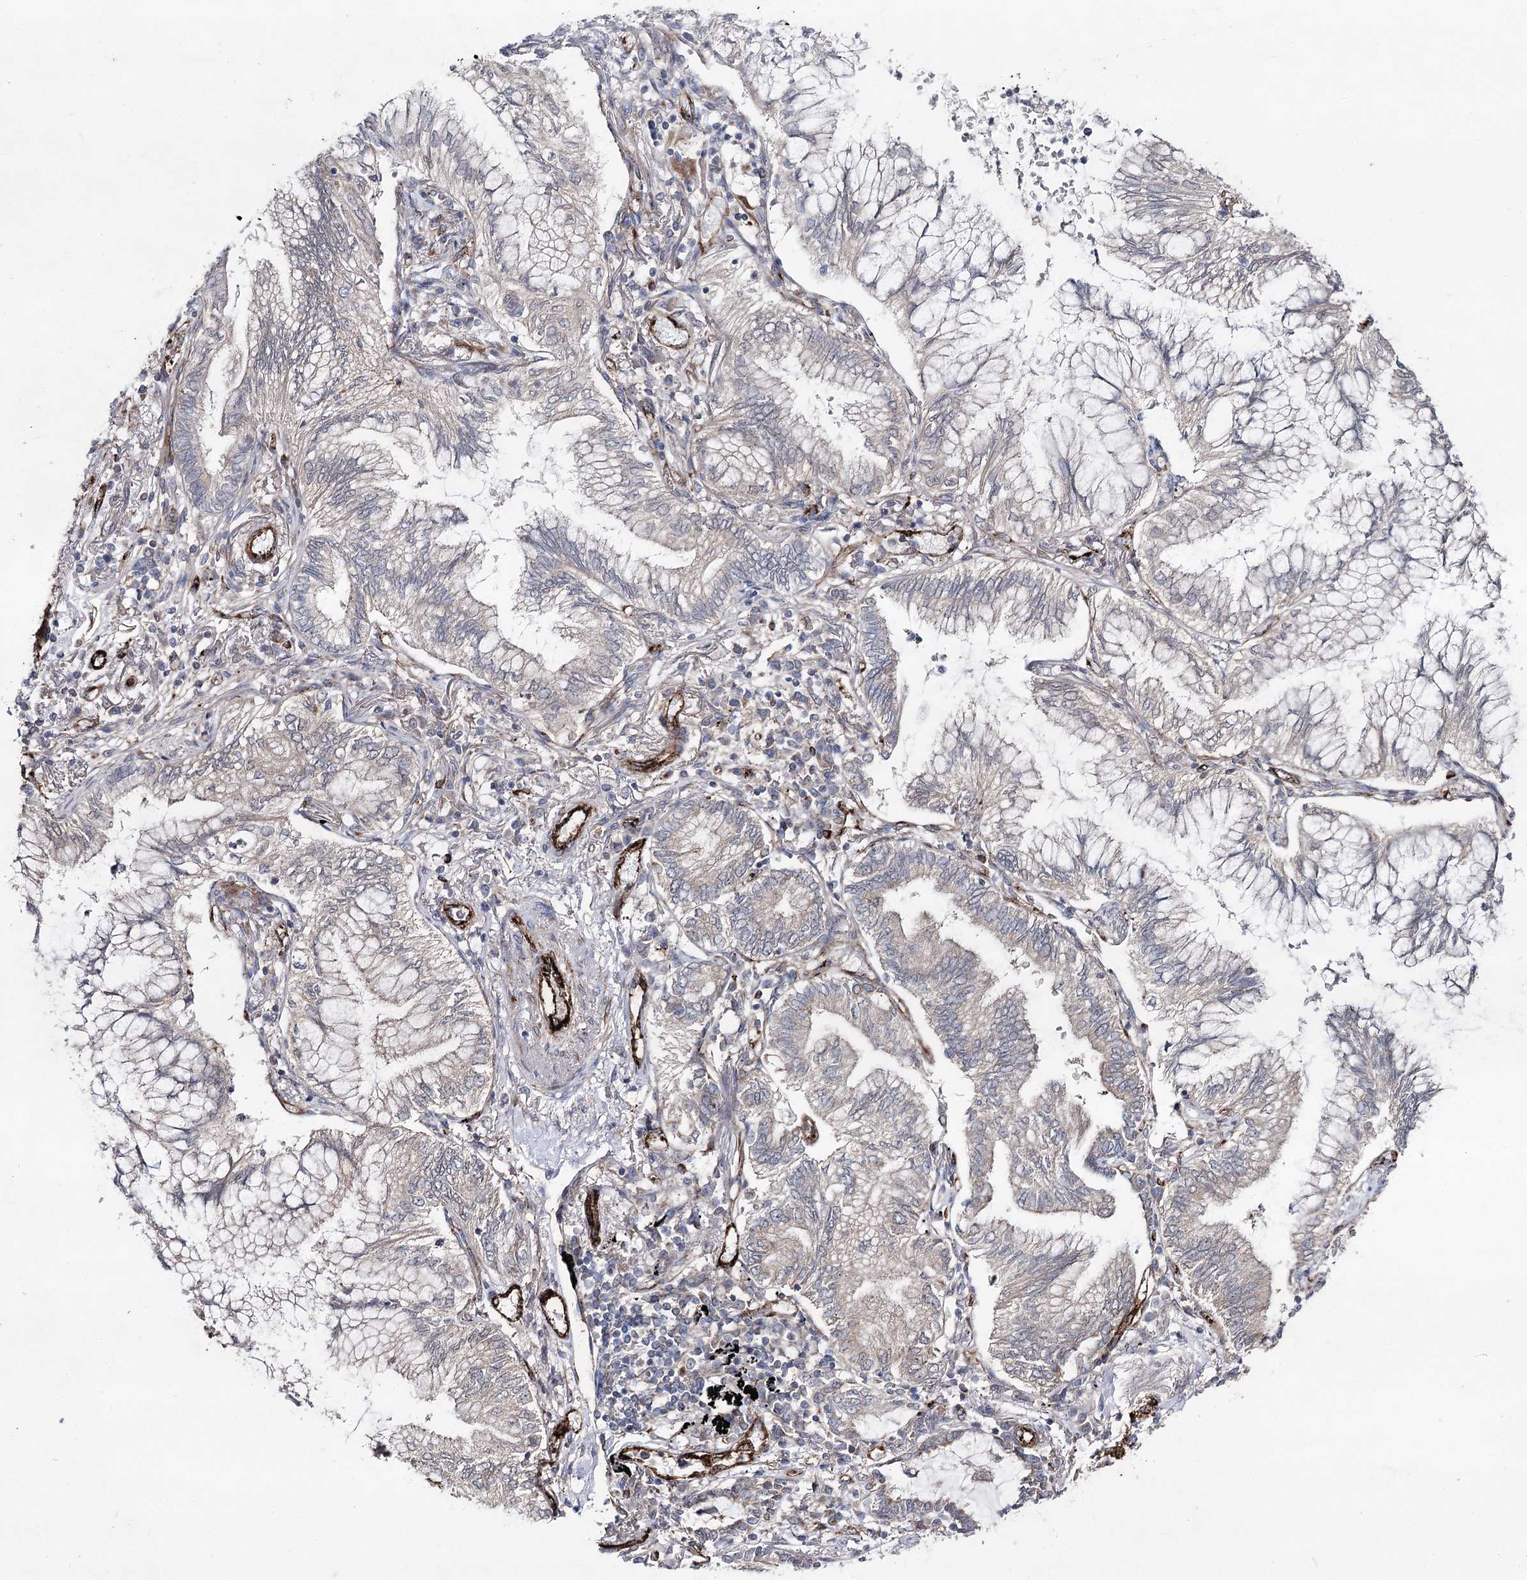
{"staining": {"intensity": "negative", "quantity": "none", "location": "none"}, "tissue": "lung cancer", "cell_type": "Tumor cells", "image_type": "cancer", "snomed": [{"axis": "morphology", "description": "Adenocarcinoma, NOS"}, {"axis": "topography", "description": "Lung"}], "caption": "Histopathology image shows no protein staining in tumor cells of lung cancer tissue.", "gene": "MIB1", "patient": {"sex": "female", "age": 70}}